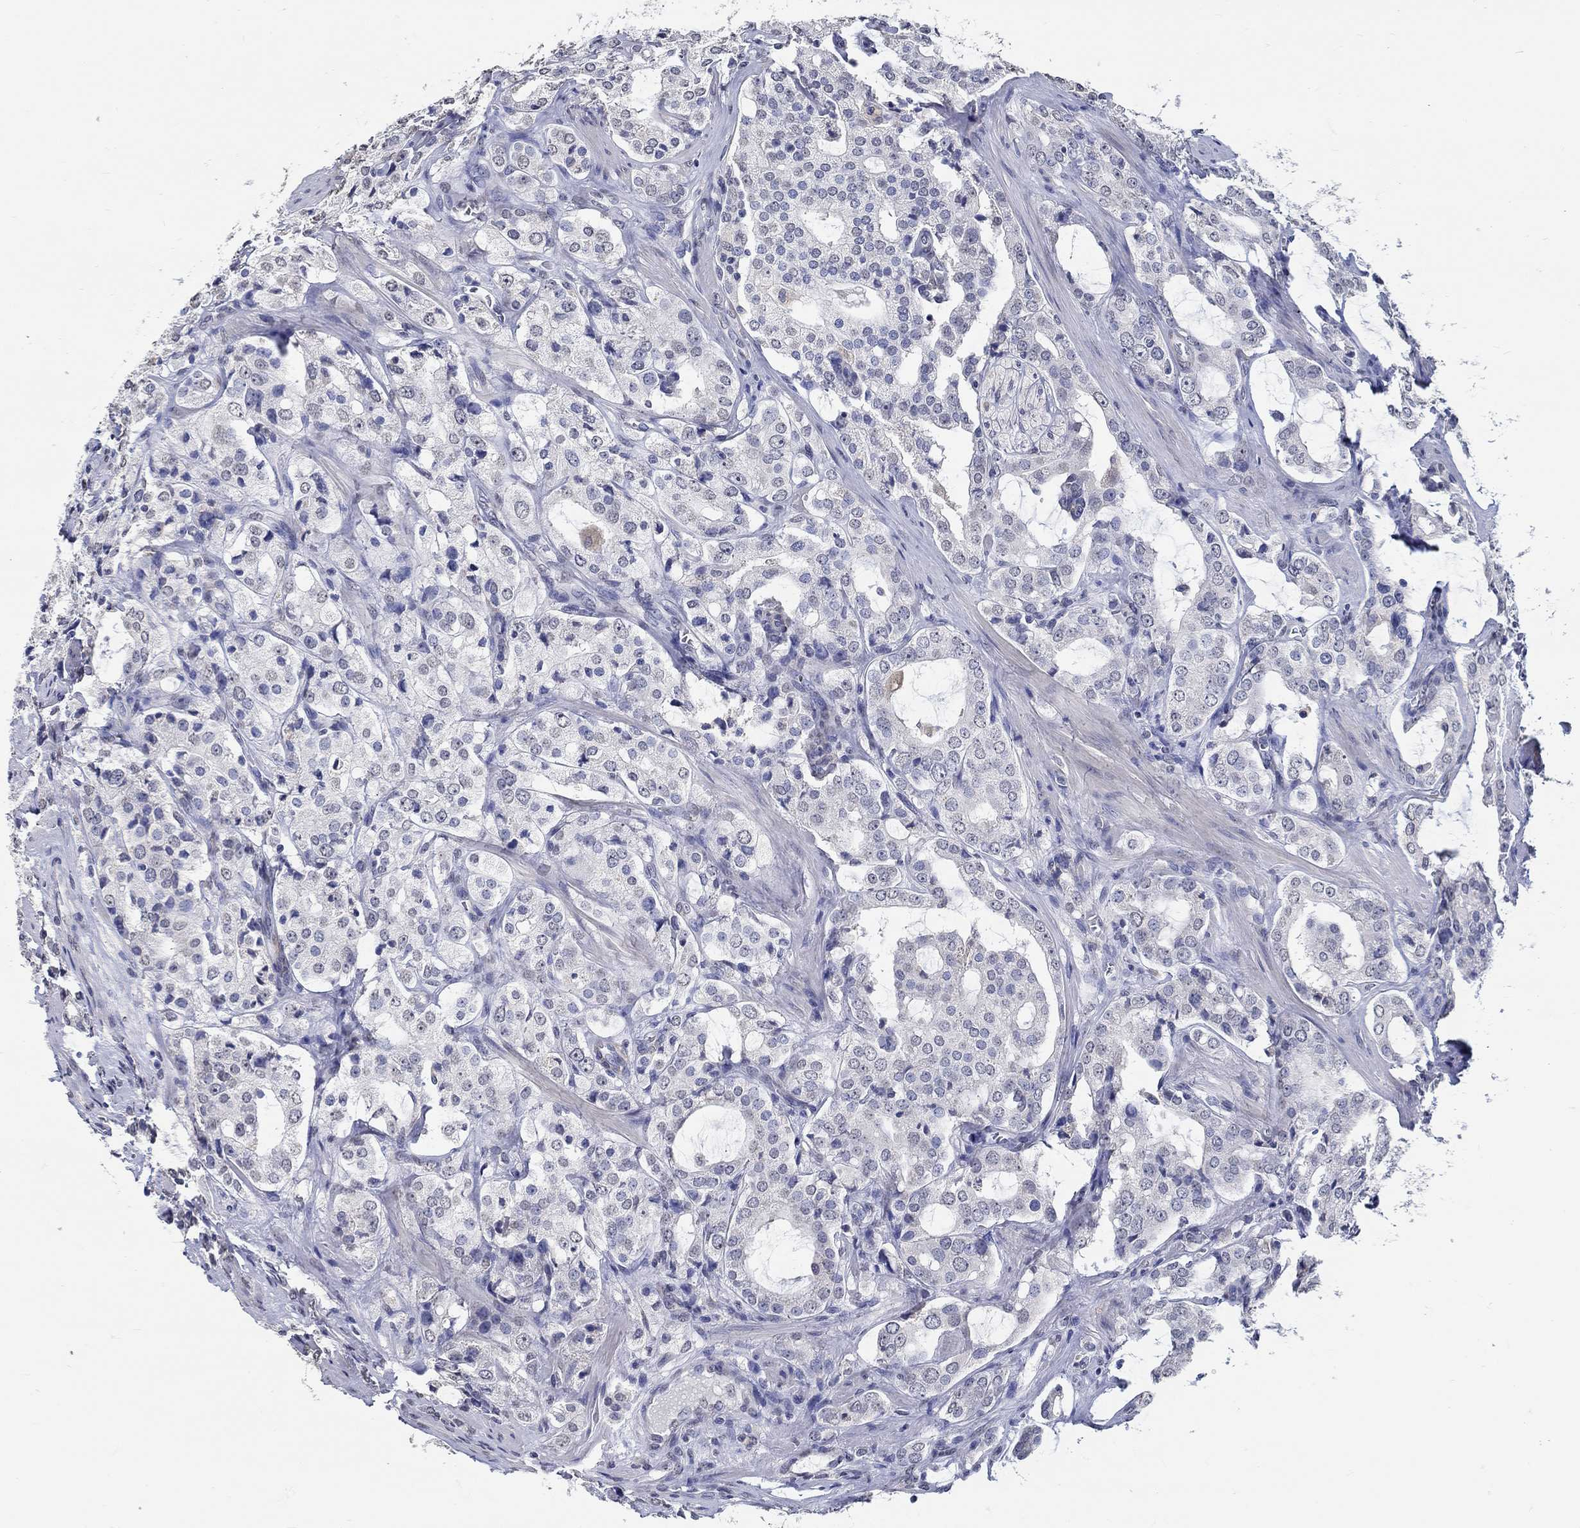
{"staining": {"intensity": "negative", "quantity": "none", "location": "none"}, "tissue": "prostate cancer", "cell_type": "Tumor cells", "image_type": "cancer", "snomed": [{"axis": "morphology", "description": "Adenocarcinoma, NOS"}, {"axis": "topography", "description": "Prostate"}], "caption": "Immunohistochemical staining of prostate adenocarcinoma demonstrates no significant positivity in tumor cells.", "gene": "PDE1B", "patient": {"sex": "male", "age": 66}}